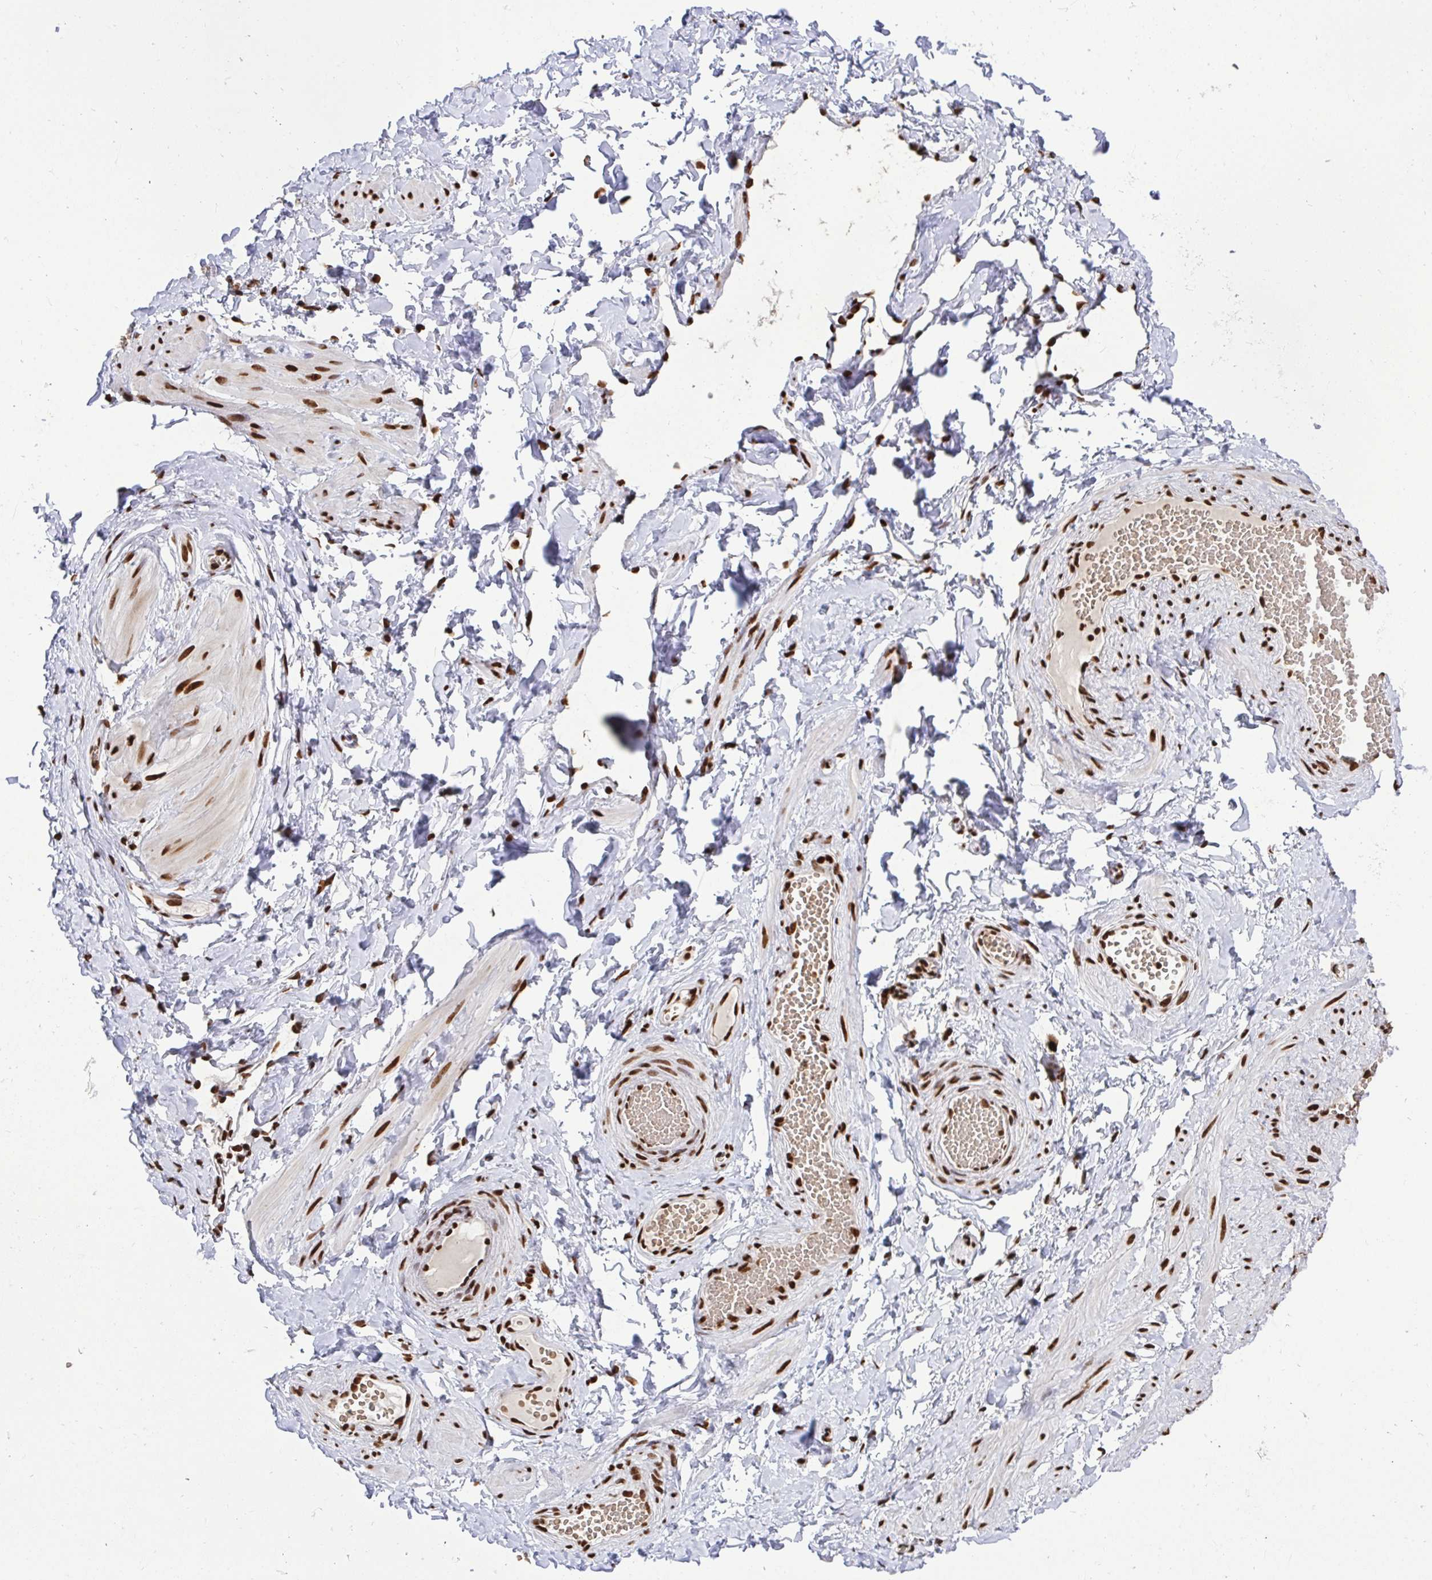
{"staining": {"intensity": "strong", "quantity": ">75%", "location": "nuclear"}, "tissue": "adipose tissue", "cell_type": "Adipocytes", "image_type": "normal", "snomed": [{"axis": "morphology", "description": "Normal tissue, NOS"}, {"axis": "topography", "description": "Epididymis, spermatic cord, NOS"}, {"axis": "topography", "description": "Epididymis"}, {"axis": "topography", "description": "Peripheral nerve tissue"}], "caption": "Immunohistochemical staining of benign human adipose tissue exhibits >75% levels of strong nuclear protein staining in about >75% of adipocytes. (DAB IHC, brown staining for protein, blue staining for nuclei).", "gene": "ENSG00000268083", "patient": {"sex": "male", "age": 29}}